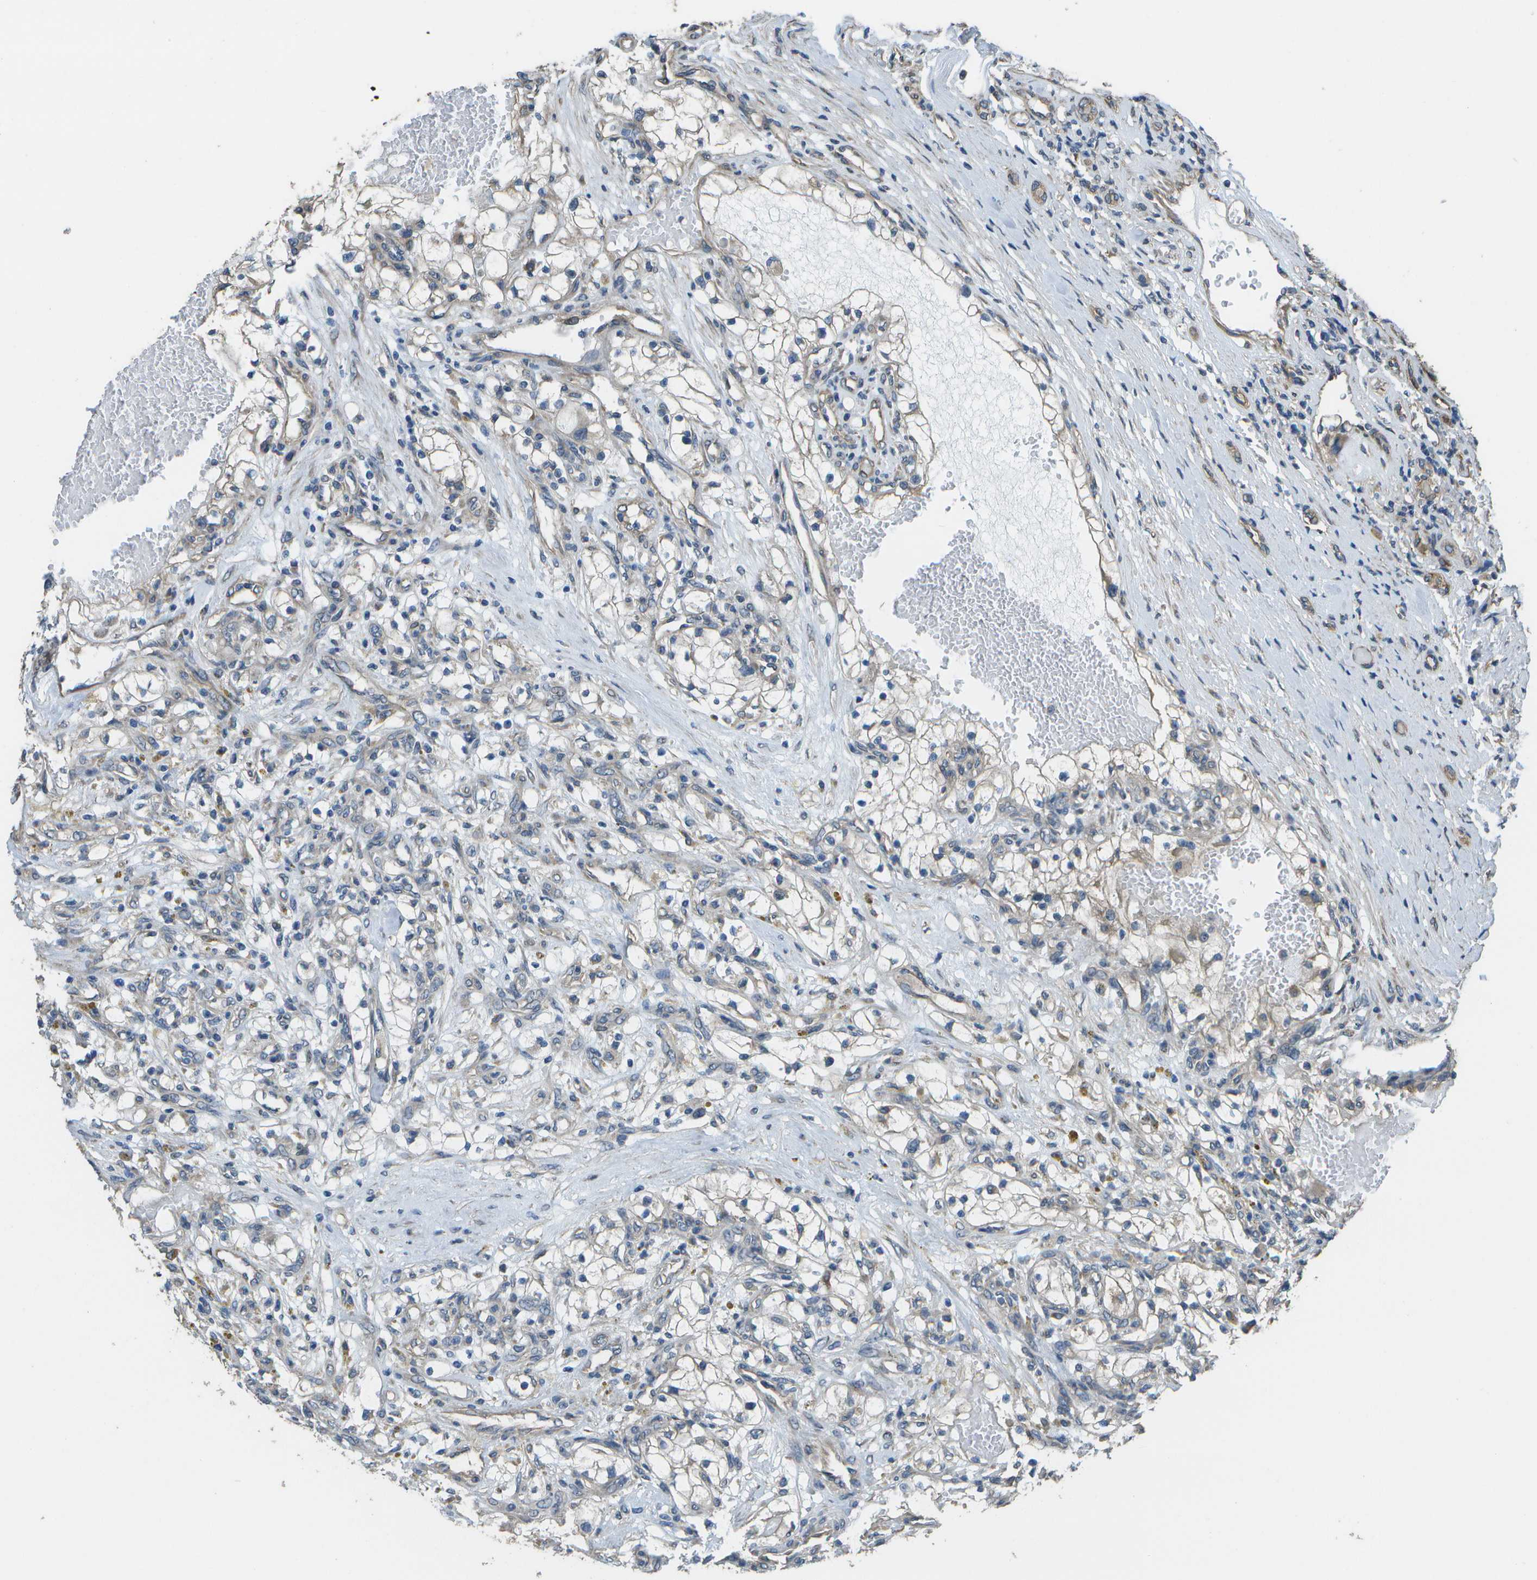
{"staining": {"intensity": "weak", "quantity": "<25%", "location": "cytoplasmic/membranous"}, "tissue": "renal cancer", "cell_type": "Tumor cells", "image_type": "cancer", "snomed": [{"axis": "morphology", "description": "Adenocarcinoma, NOS"}, {"axis": "topography", "description": "Kidney"}], "caption": "This is an immunohistochemistry histopathology image of human renal cancer (adenocarcinoma). There is no expression in tumor cells.", "gene": "CLNS1A", "patient": {"sex": "male", "age": 68}}